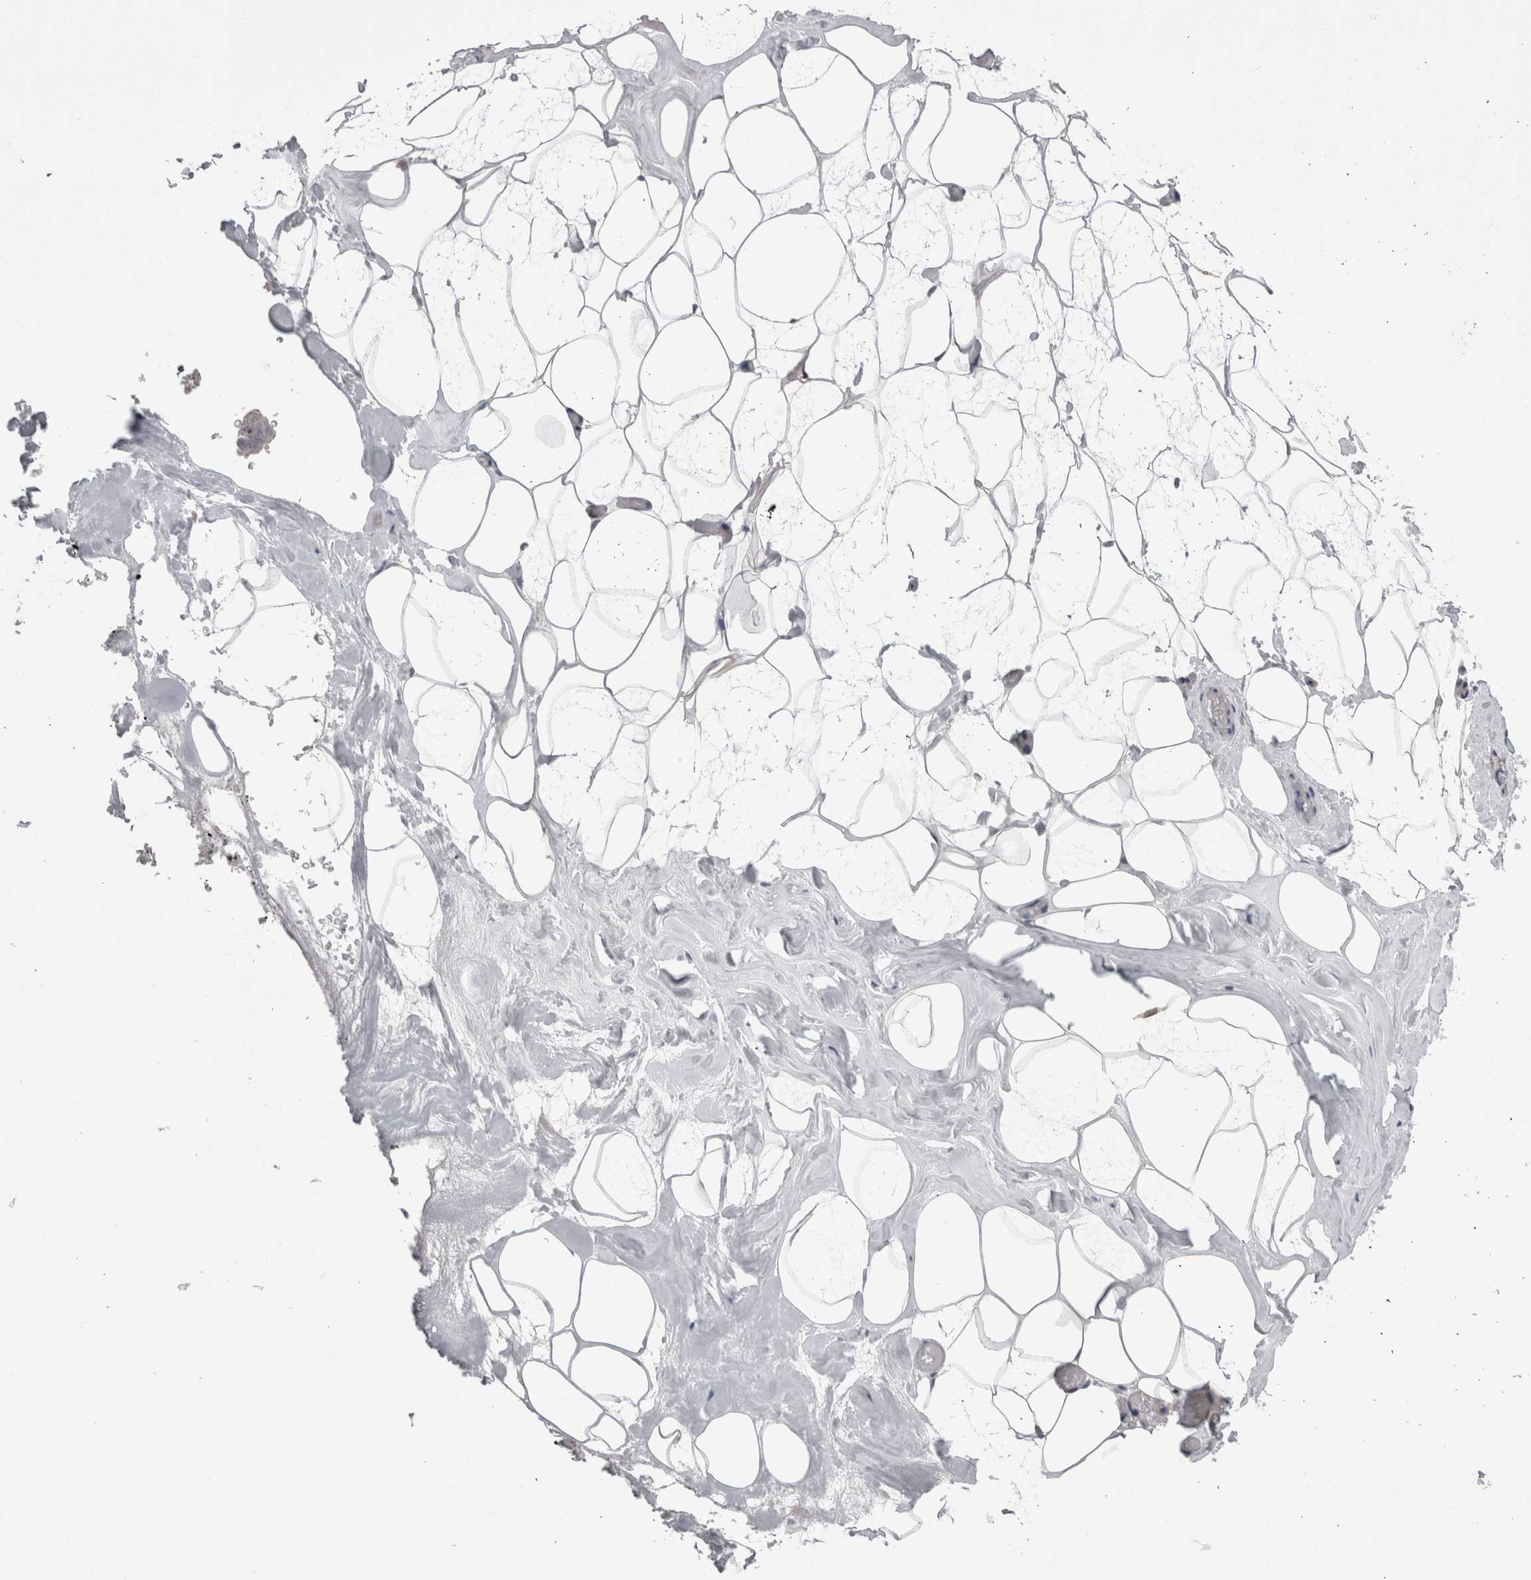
{"staining": {"intensity": "negative", "quantity": "none", "location": "none"}, "tissue": "adipose tissue", "cell_type": "Adipocytes", "image_type": "normal", "snomed": [{"axis": "morphology", "description": "Normal tissue, NOS"}, {"axis": "morphology", "description": "Fibrosis, NOS"}, {"axis": "topography", "description": "Breast"}, {"axis": "topography", "description": "Adipose tissue"}], "caption": "Micrograph shows no significant protein expression in adipocytes of normal adipose tissue. Brightfield microscopy of immunohistochemistry (IHC) stained with DAB (3,3'-diaminobenzidine) (brown) and hematoxylin (blue), captured at high magnification.", "gene": "DCTN6", "patient": {"sex": "female", "age": 39}}